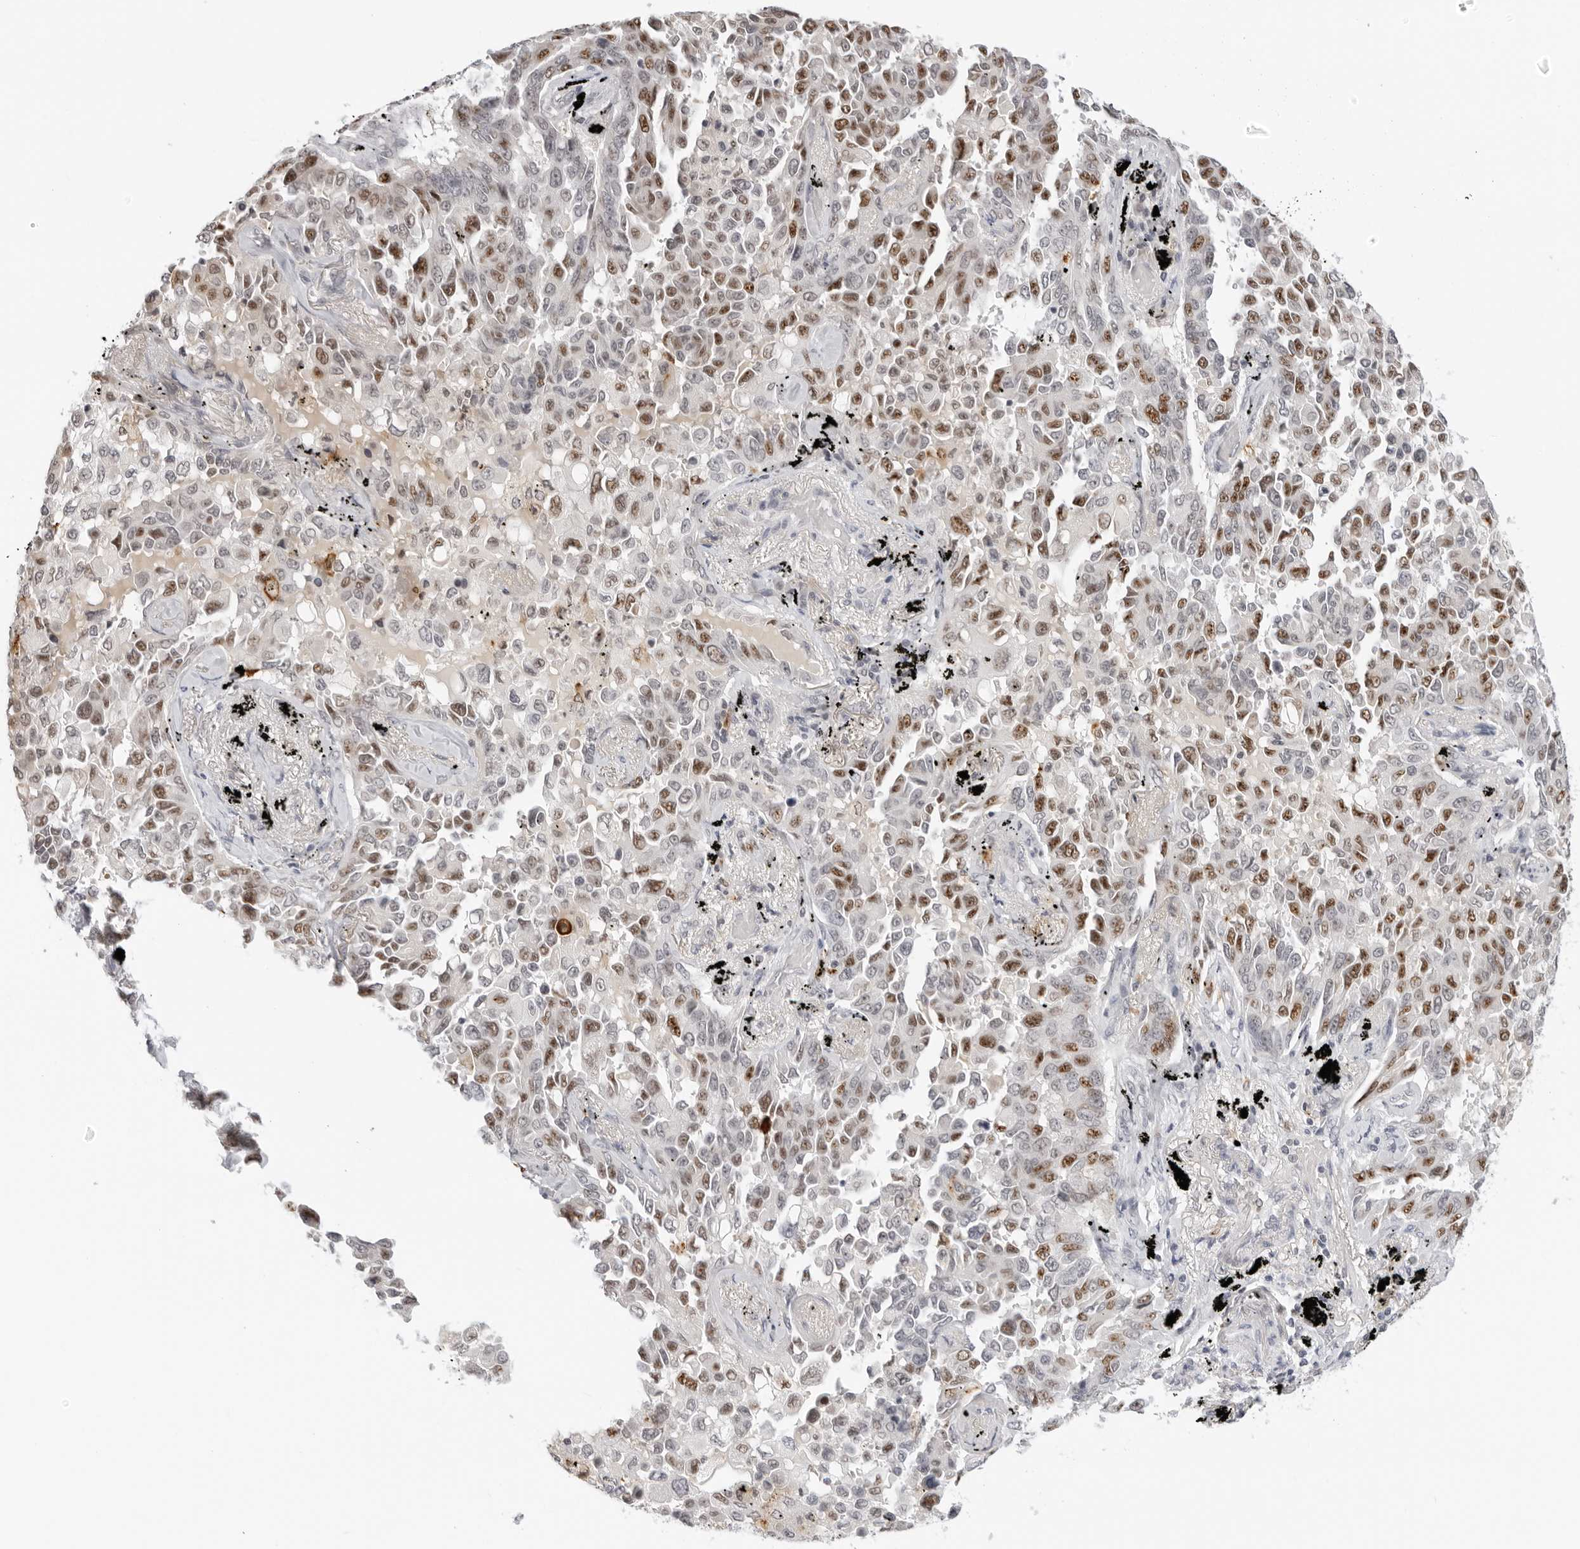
{"staining": {"intensity": "moderate", "quantity": ">75%", "location": "nuclear"}, "tissue": "lung cancer", "cell_type": "Tumor cells", "image_type": "cancer", "snomed": [{"axis": "morphology", "description": "Adenocarcinoma, NOS"}, {"axis": "topography", "description": "Lung"}], "caption": "Tumor cells display medium levels of moderate nuclear positivity in approximately >75% of cells in adenocarcinoma (lung).", "gene": "MSH6", "patient": {"sex": "female", "age": 67}}